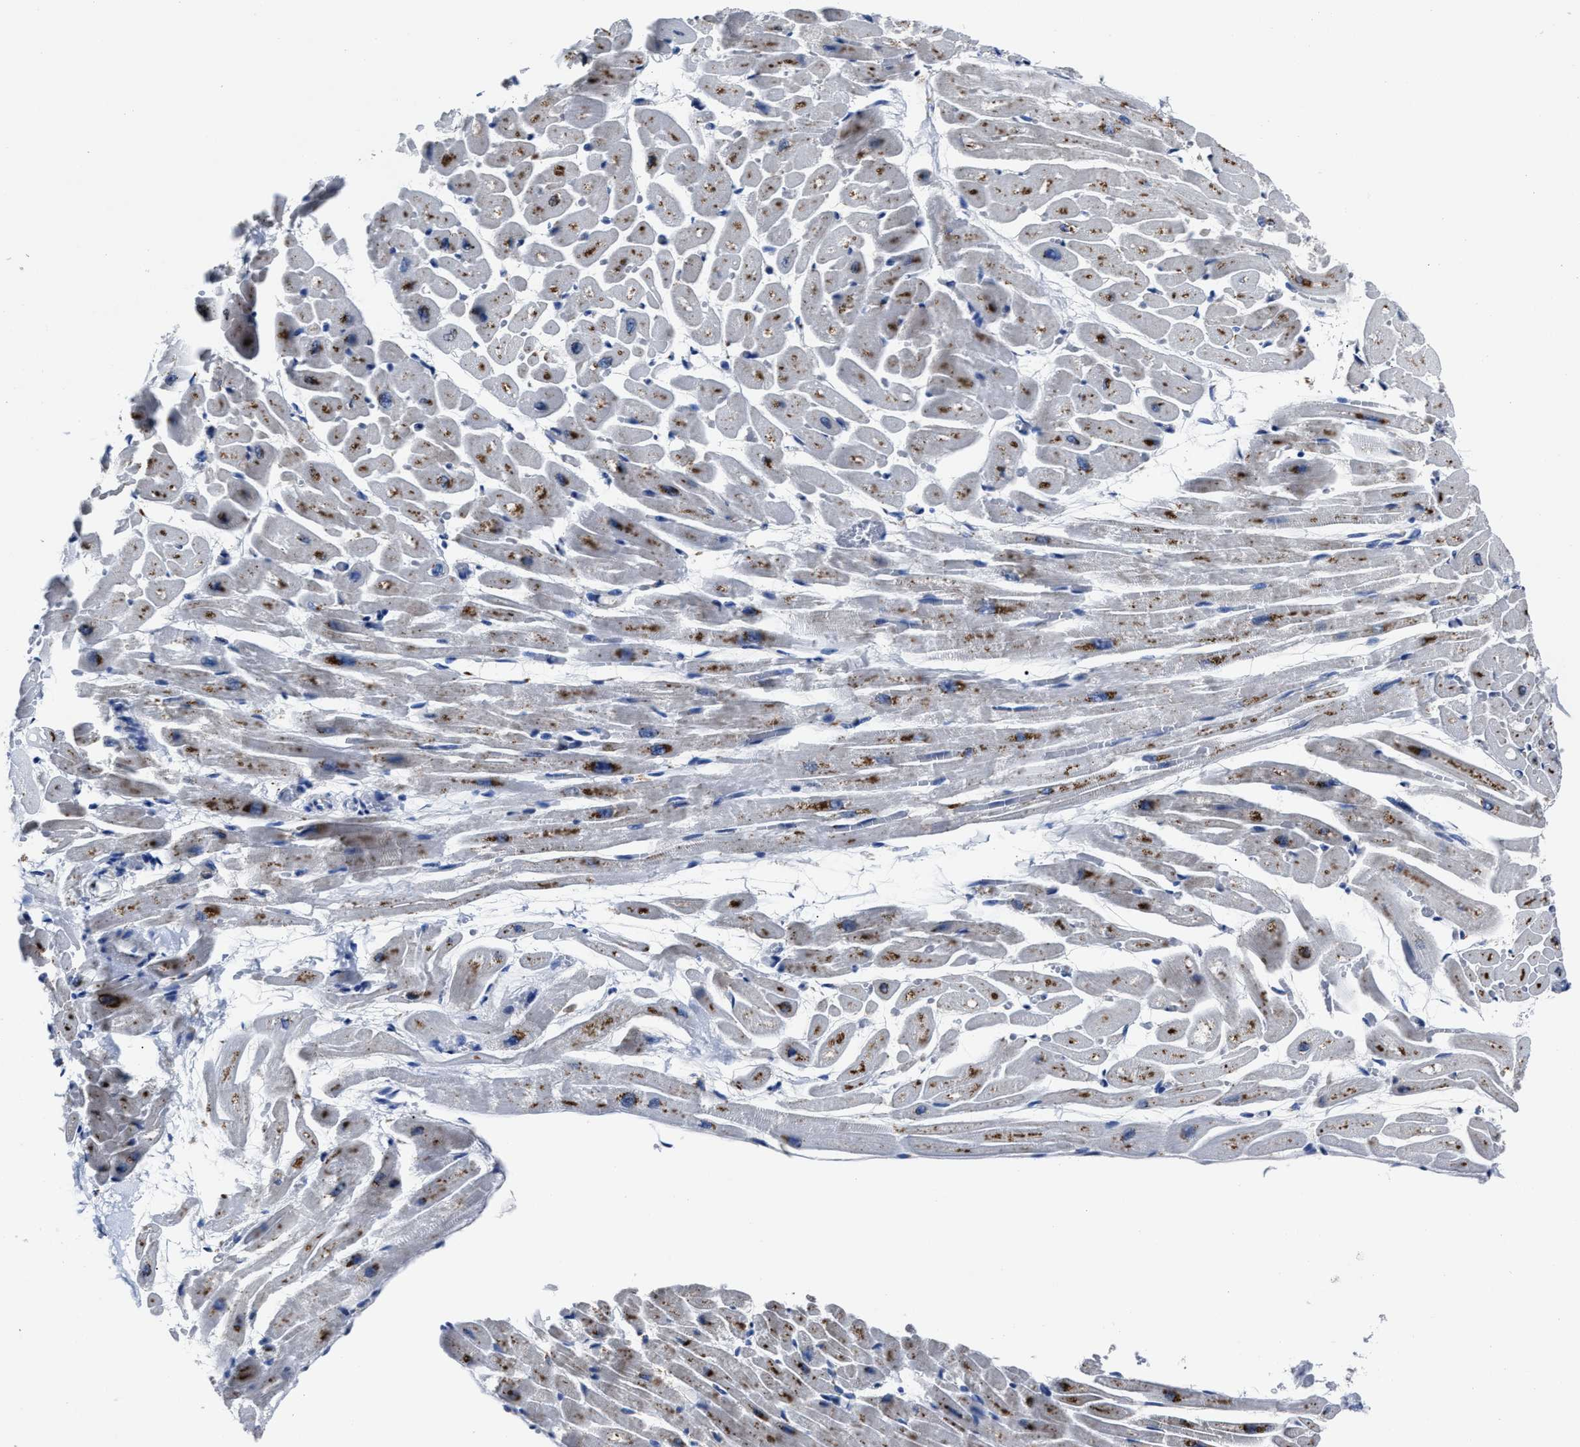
{"staining": {"intensity": "moderate", "quantity": ">75%", "location": "cytoplasmic/membranous"}, "tissue": "heart muscle", "cell_type": "Cardiomyocytes", "image_type": "normal", "snomed": [{"axis": "morphology", "description": "Normal tissue, NOS"}, {"axis": "topography", "description": "Heart"}], "caption": "Cardiomyocytes reveal moderate cytoplasmic/membranous staining in about >75% of cells in normal heart muscle.", "gene": "LAMTOR4", "patient": {"sex": "male", "age": 45}}